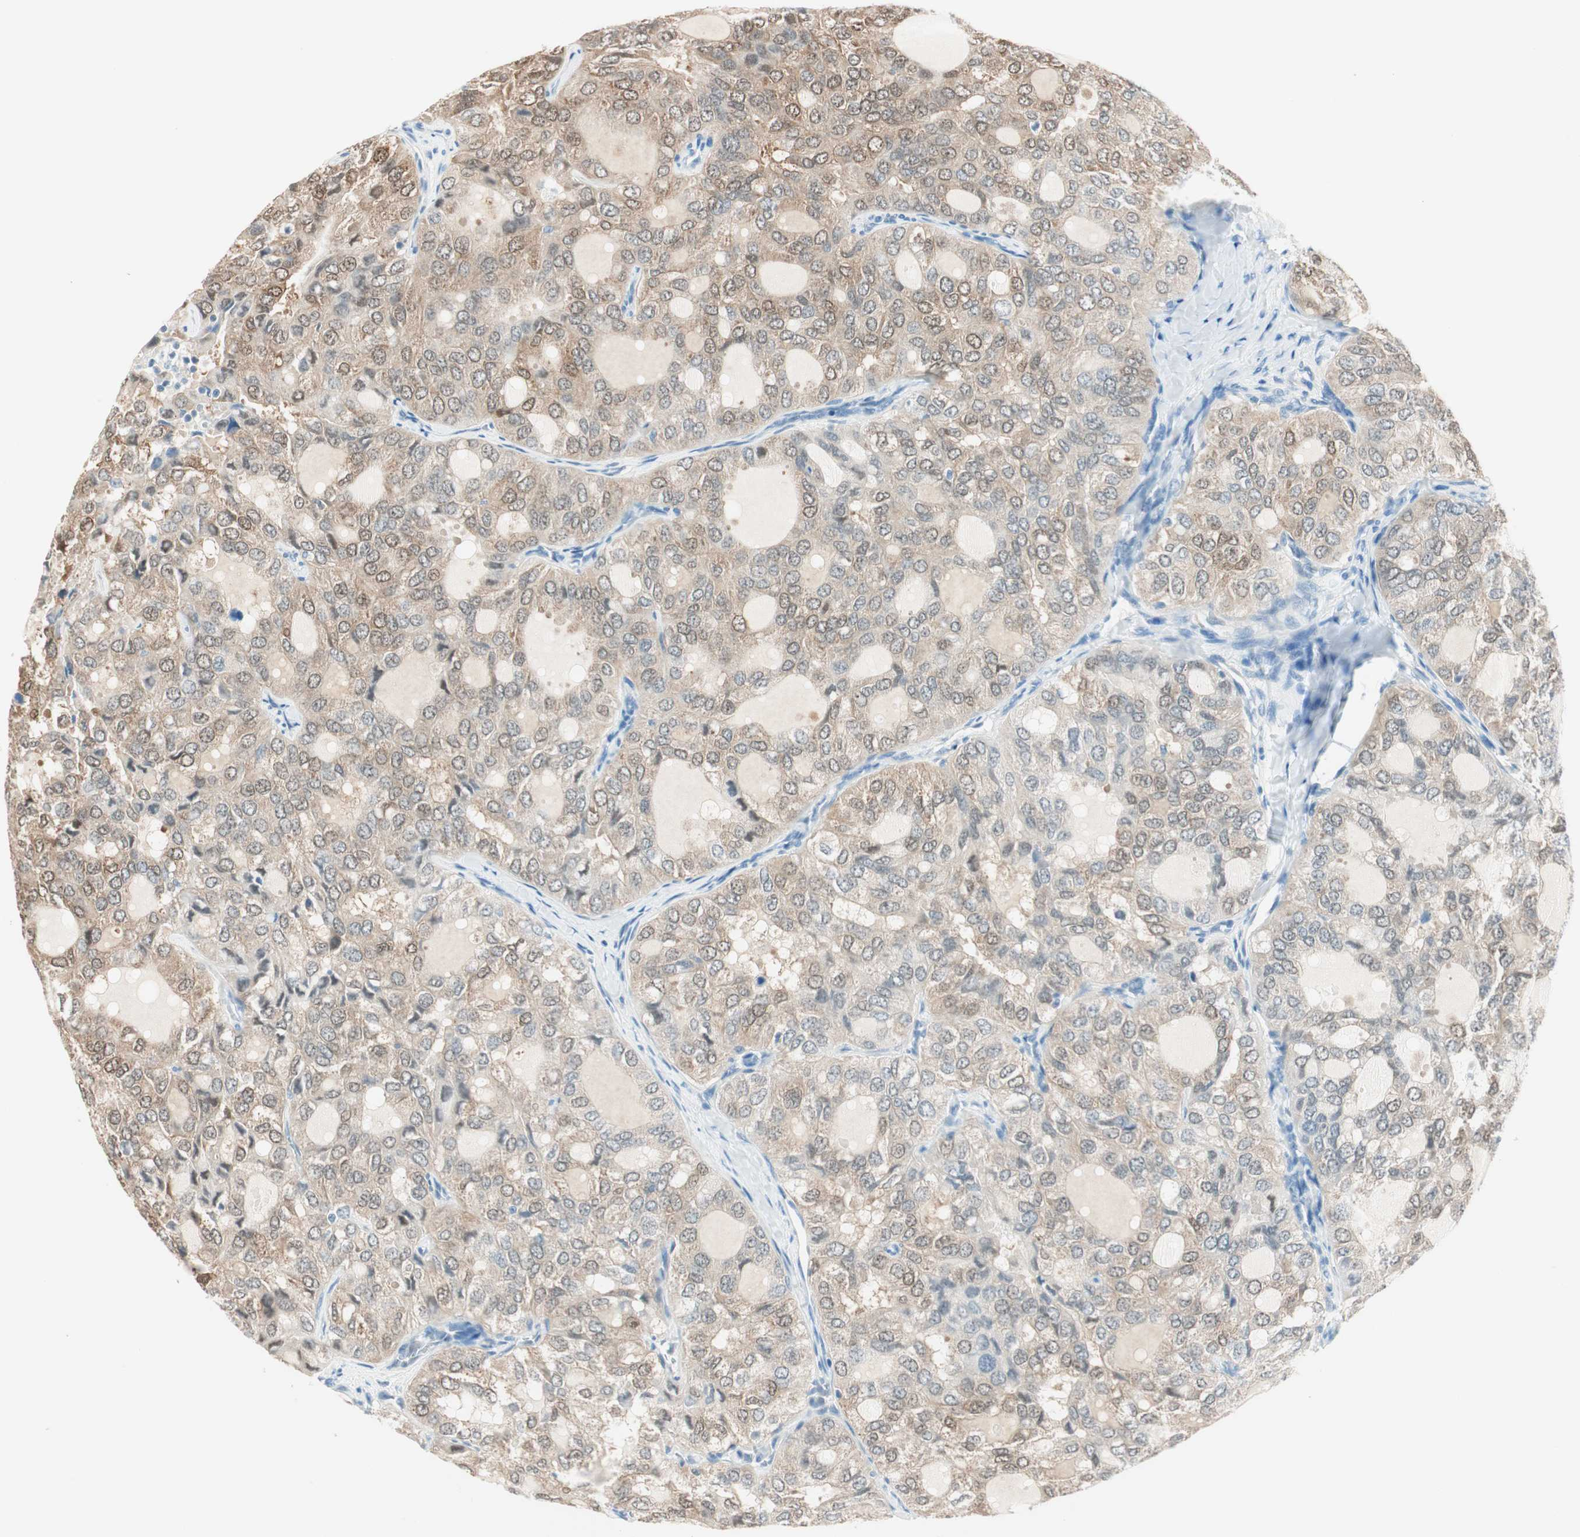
{"staining": {"intensity": "weak", "quantity": ">75%", "location": "cytoplasmic/membranous"}, "tissue": "thyroid cancer", "cell_type": "Tumor cells", "image_type": "cancer", "snomed": [{"axis": "morphology", "description": "Follicular adenoma carcinoma, NOS"}, {"axis": "topography", "description": "Thyroid gland"}], "caption": "Immunohistochemical staining of human thyroid cancer (follicular adenoma carcinoma) displays low levels of weak cytoplasmic/membranous expression in approximately >75% of tumor cells. (Brightfield microscopy of DAB IHC at high magnification).", "gene": "GNAO1", "patient": {"sex": "male", "age": 75}}